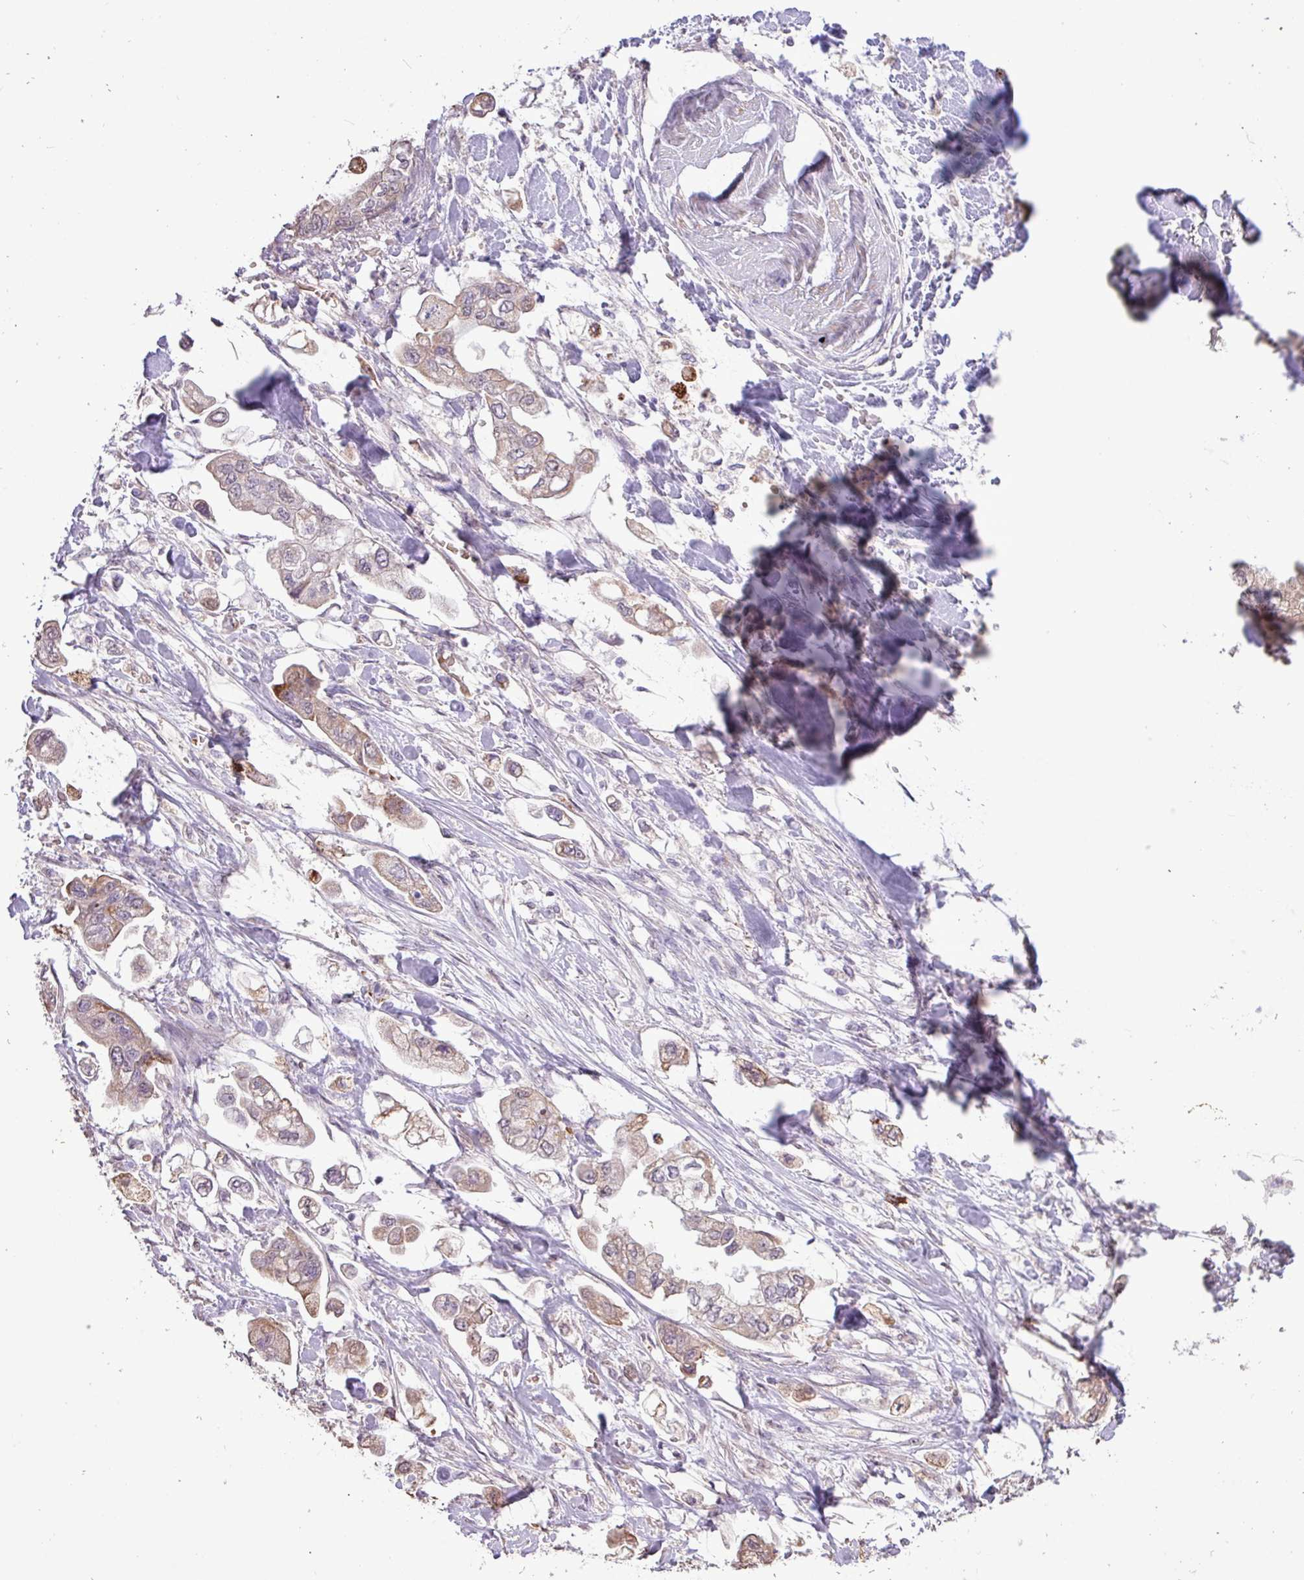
{"staining": {"intensity": "weak", "quantity": ">75%", "location": "cytoplasmic/membranous"}, "tissue": "stomach cancer", "cell_type": "Tumor cells", "image_type": "cancer", "snomed": [{"axis": "morphology", "description": "Adenocarcinoma, NOS"}, {"axis": "topography", "description": "Stomach"}], "caption": "Human adenocarcinoma (stomach) stained with a protein marker displays weak staining in tumor cells.", "gene": "L3MBTL3", "patient": {"sex": "male", "age": 62}}